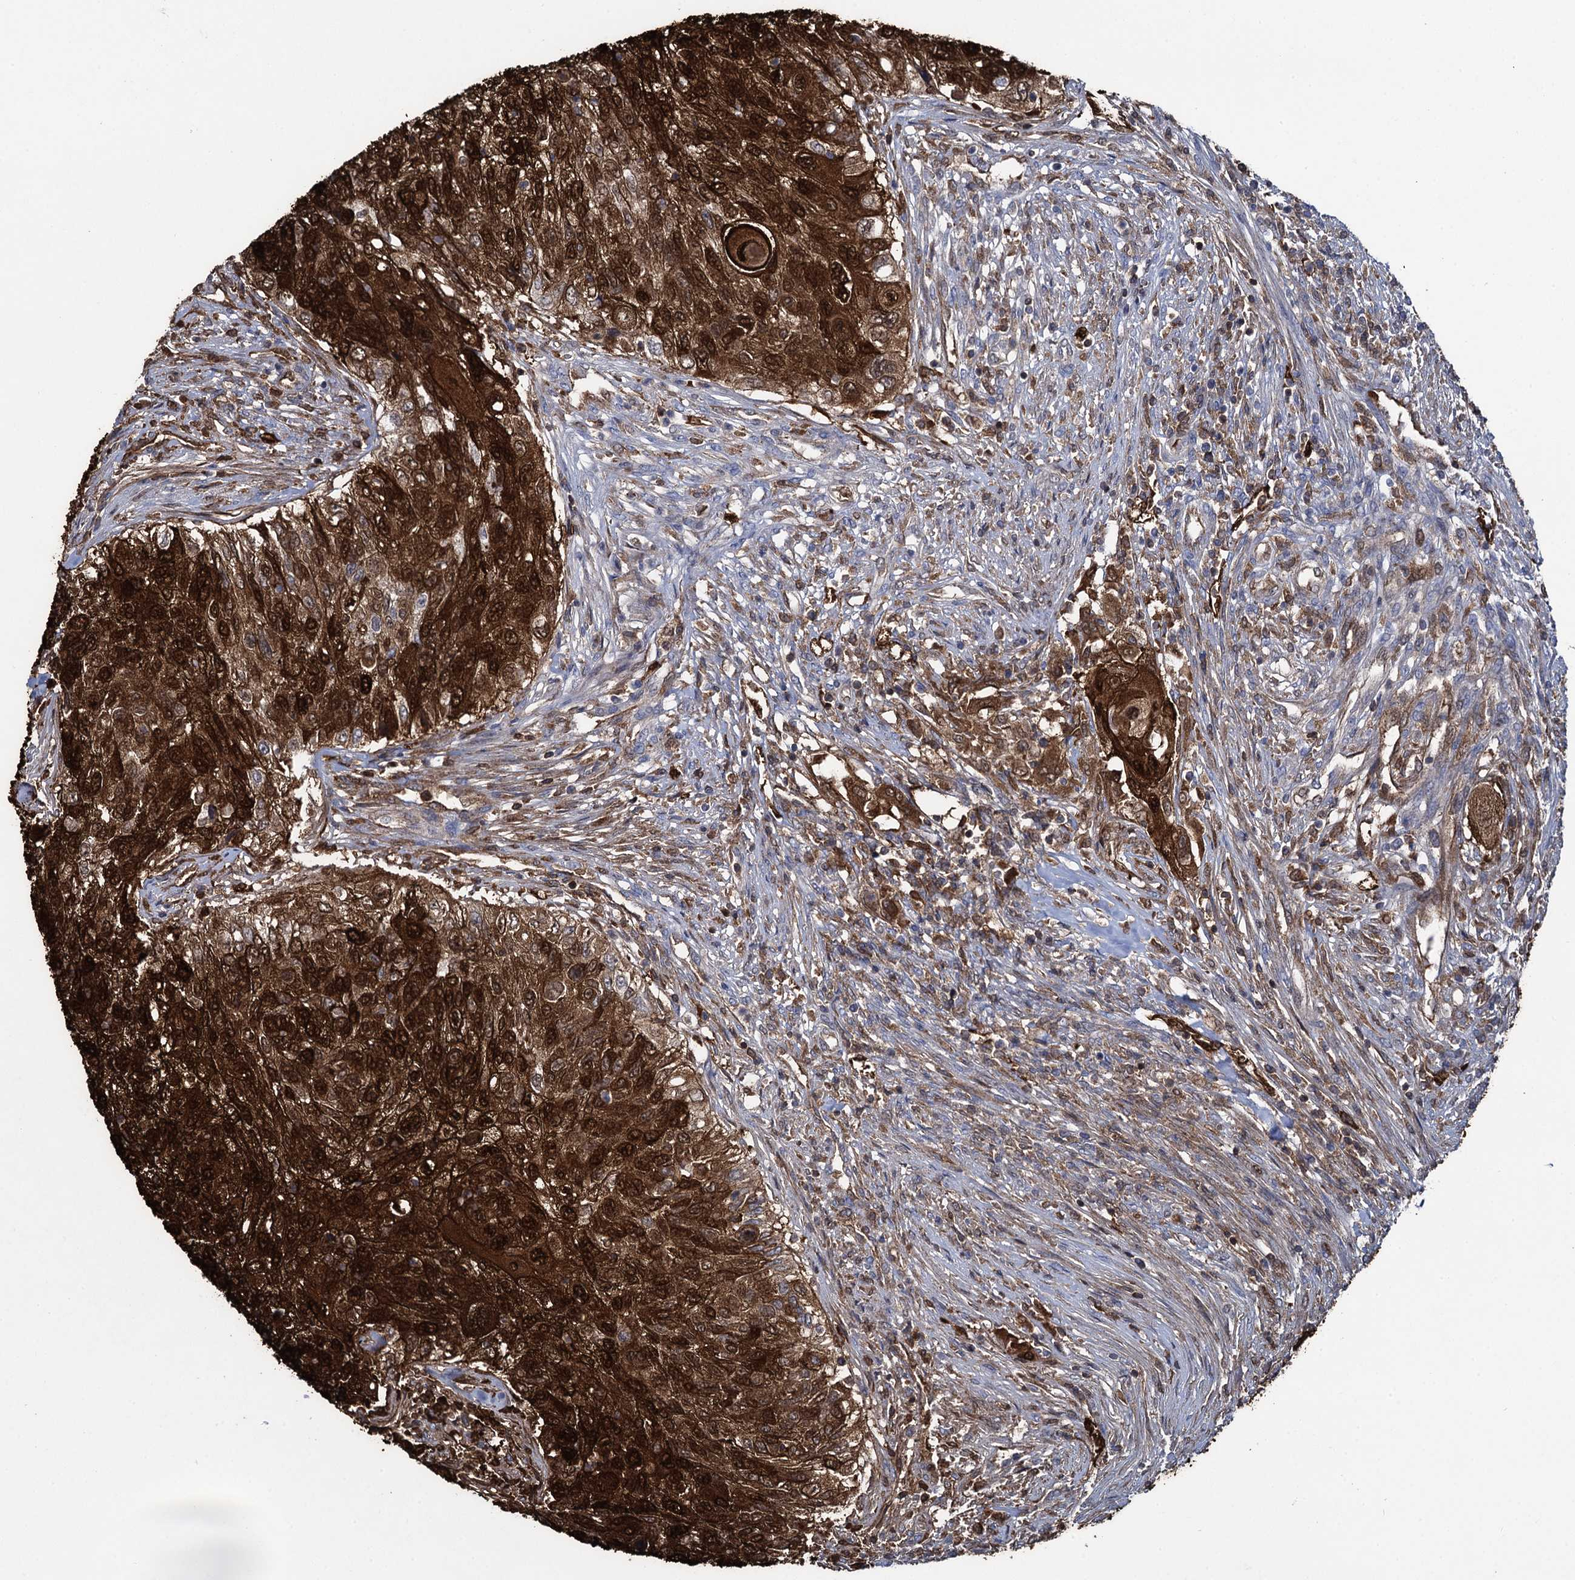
{"staining": {"intensity": "strong", "quantity": ">75%", "location": "cytoplasmic/membranous,nuclear"}, "tissue": "urothelial cancer", "cell_type": "Tumor cells", "image_type": "cancer", "snomed": [{"axis": "morphology", "description": "Urothelial carcinoma, High grade"}, {"axis": "topography", "description": "Urinary bladder"}], "caption": "Immunohistochemical staining of human urothelial carcinoma (high-grade) reveals high levels of strong cytoplasmic/membranous and nuclear positivity in about >75% of tumor cells.", "gene": "FABP5", "patient": {"sex": "female", "age": 60}}